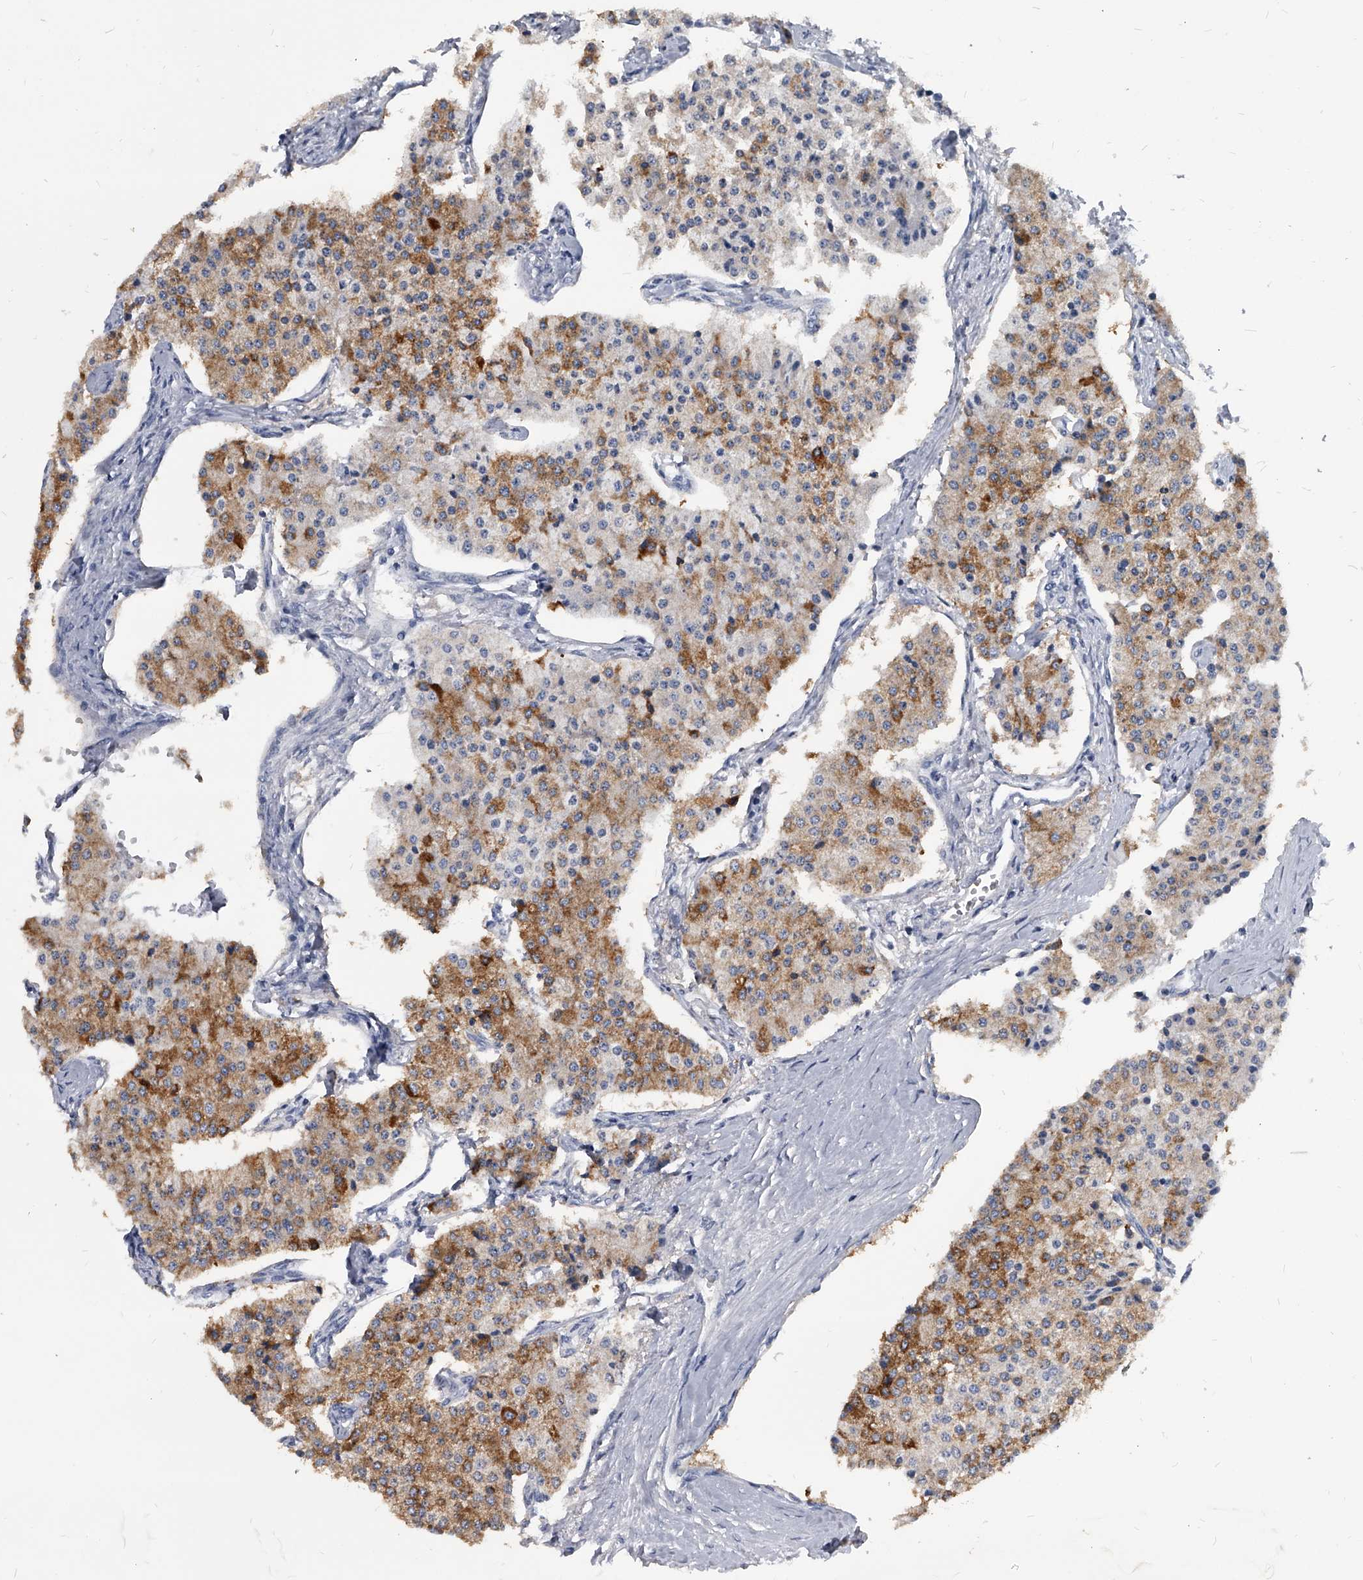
{"staining": {"intensity": "moderate", "quantity": "25%-75%", "location": "cytoplasmic/membranous"}, "tissue": "carcinoid", "cell_type": "Tumor cells", "image_type": "cancer", "snomed": [{"axis": "morphology", "description": "Carcinoid, malignant, NOS"}, {"axis": "topography", "description": "Colon"}], "caption": "Carcinoid was stained to show a protein in brown. There is medium levels of moderate cytoplasmic/membranous expression in about 25%-75% of tumor cells.", "gene": "BCAS1", "patient": {"sex": "female", "age": 52}}